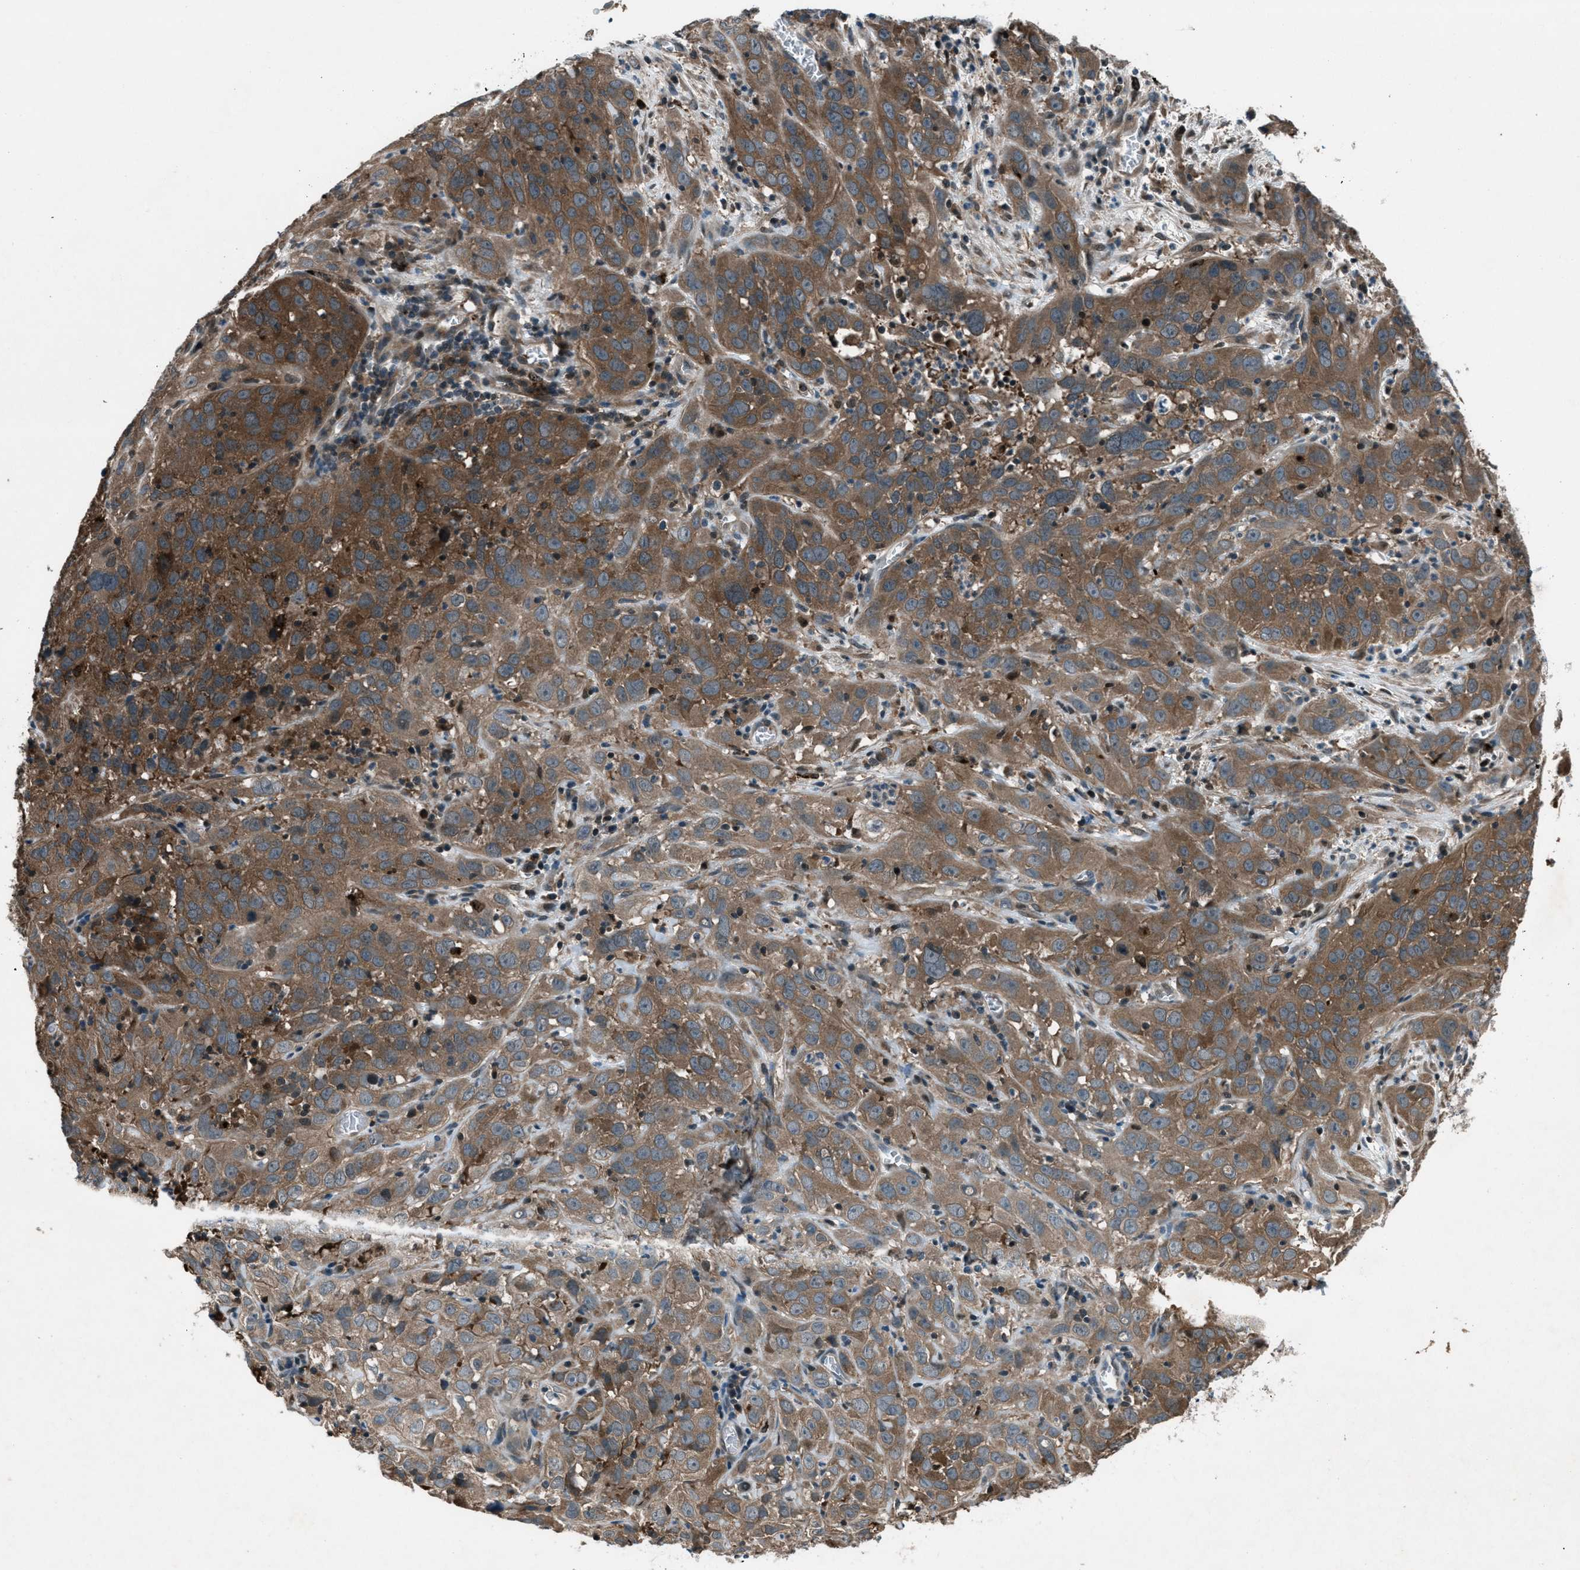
{"staining": {"intensity": "moderate", "quantity": ">75%", "location": "cytoplasmic/membranous"}, "tissue": "cervical cancer", "cell_type": "Tumor cells", "image_type": "cancer", "snomed": [{"axis": "morphology", "description": "Squamous cell carcinoma, NOS"}, {"axis": "topography", "description": "Cervix"}], "caption": "The micrograph reveals a brown stain indicating the presence of a protein in the cytoplasmic/membranous of tumor cells in cervical squamous cell carcinoma. Nuclei are stained in blue.", "gene": "EPSTI1", "patient": {"sex": "female", "age": 32}}